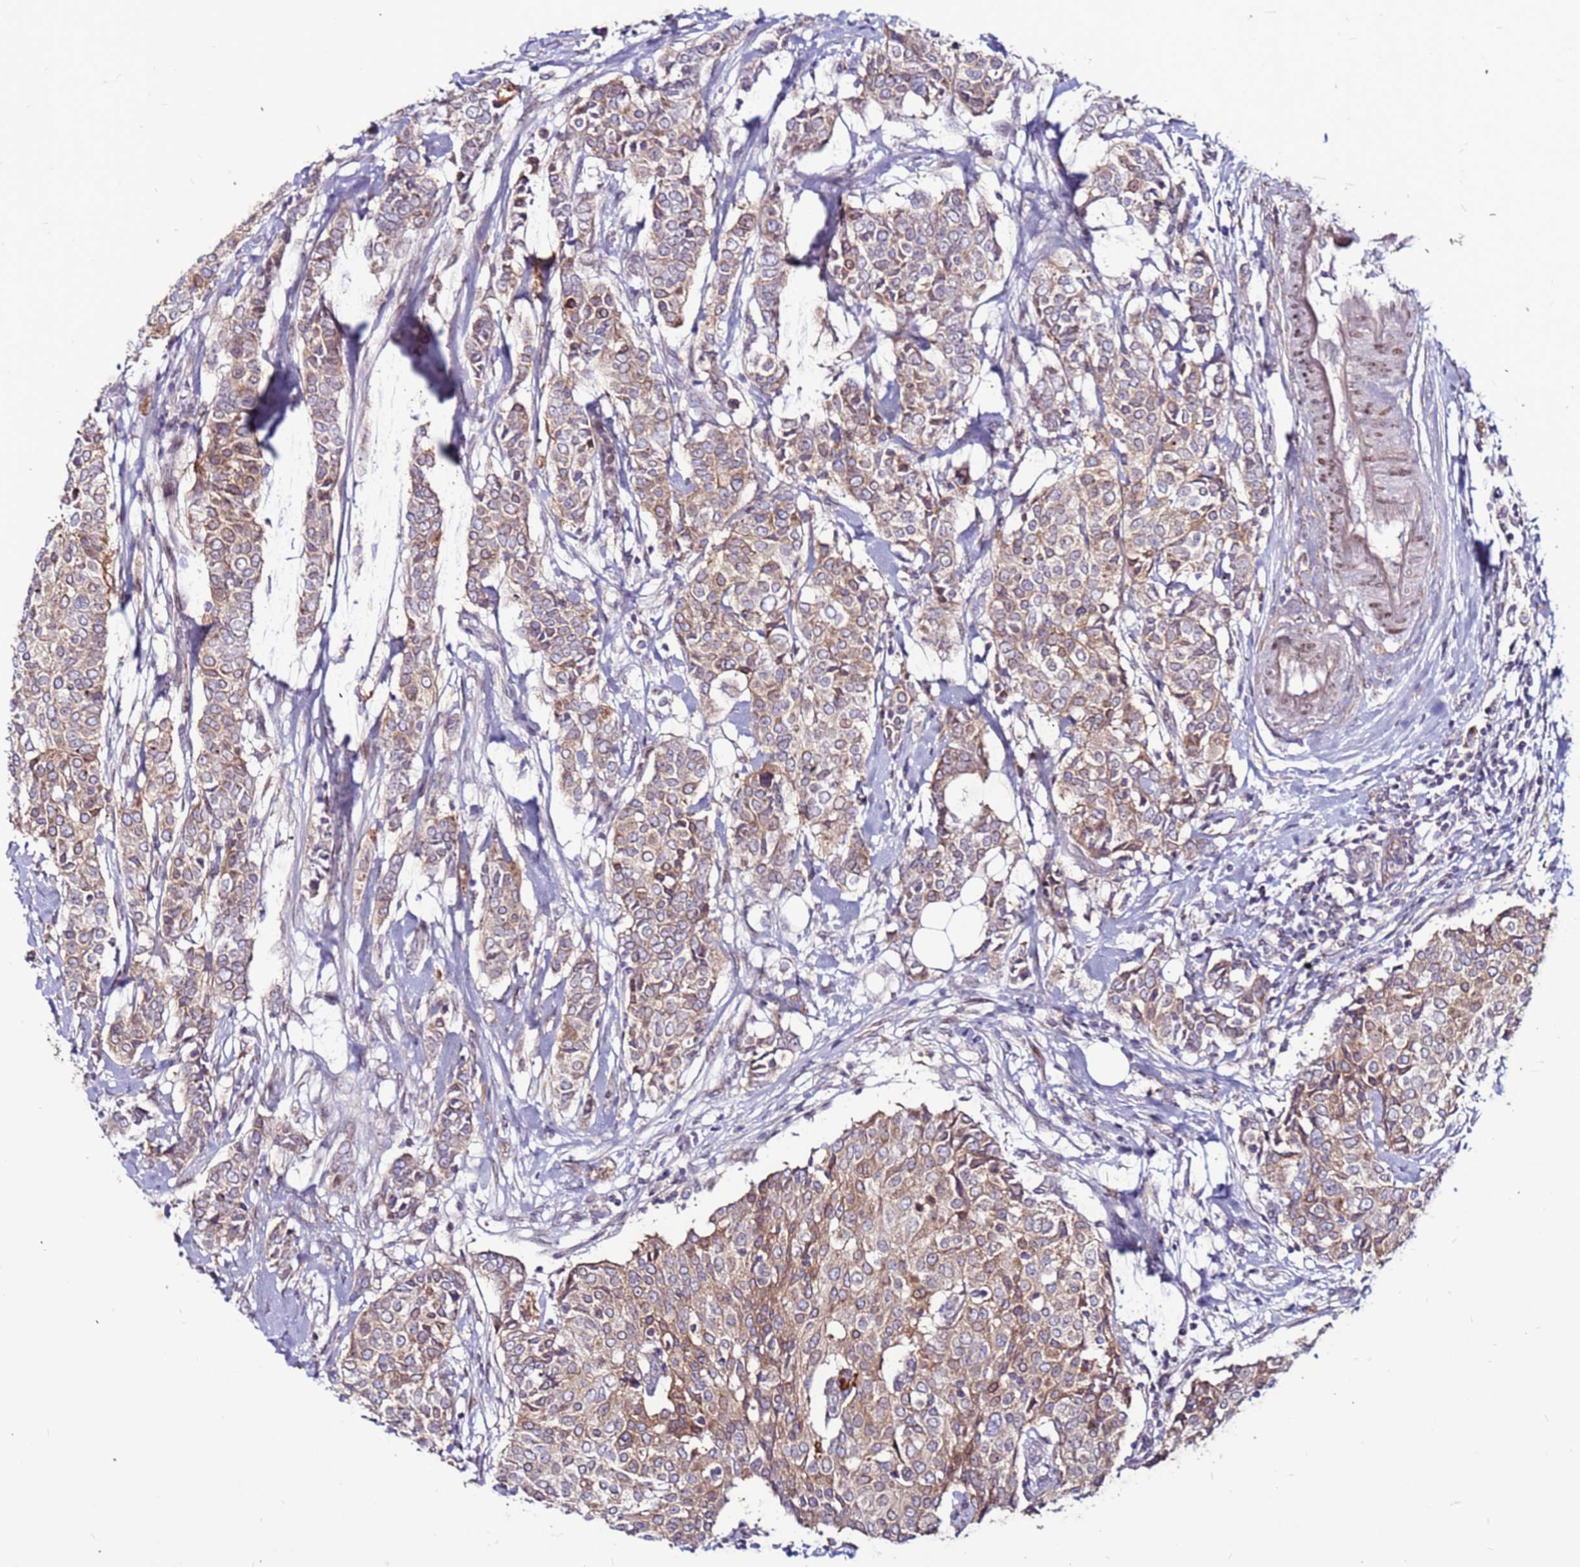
{"staining": {"intensity": "moderate", "quantity": "25%-75%", "location": "cytoplasmic/membranous"}, "tissue": "breast cancer", "cell_type": "Tumor cells", "image_type": "cancer", "snomed": [{"axis": "morphology", "description": "Lobular carcinoma"}, {"axis": "topography", "description": "Breast"}], "caption": "Human breast cancer stained with a protein marker demonstrates moderate staining in tumor cells.", "gene": "CCDC71", "patient": {"sex": "female", "age": 51}}